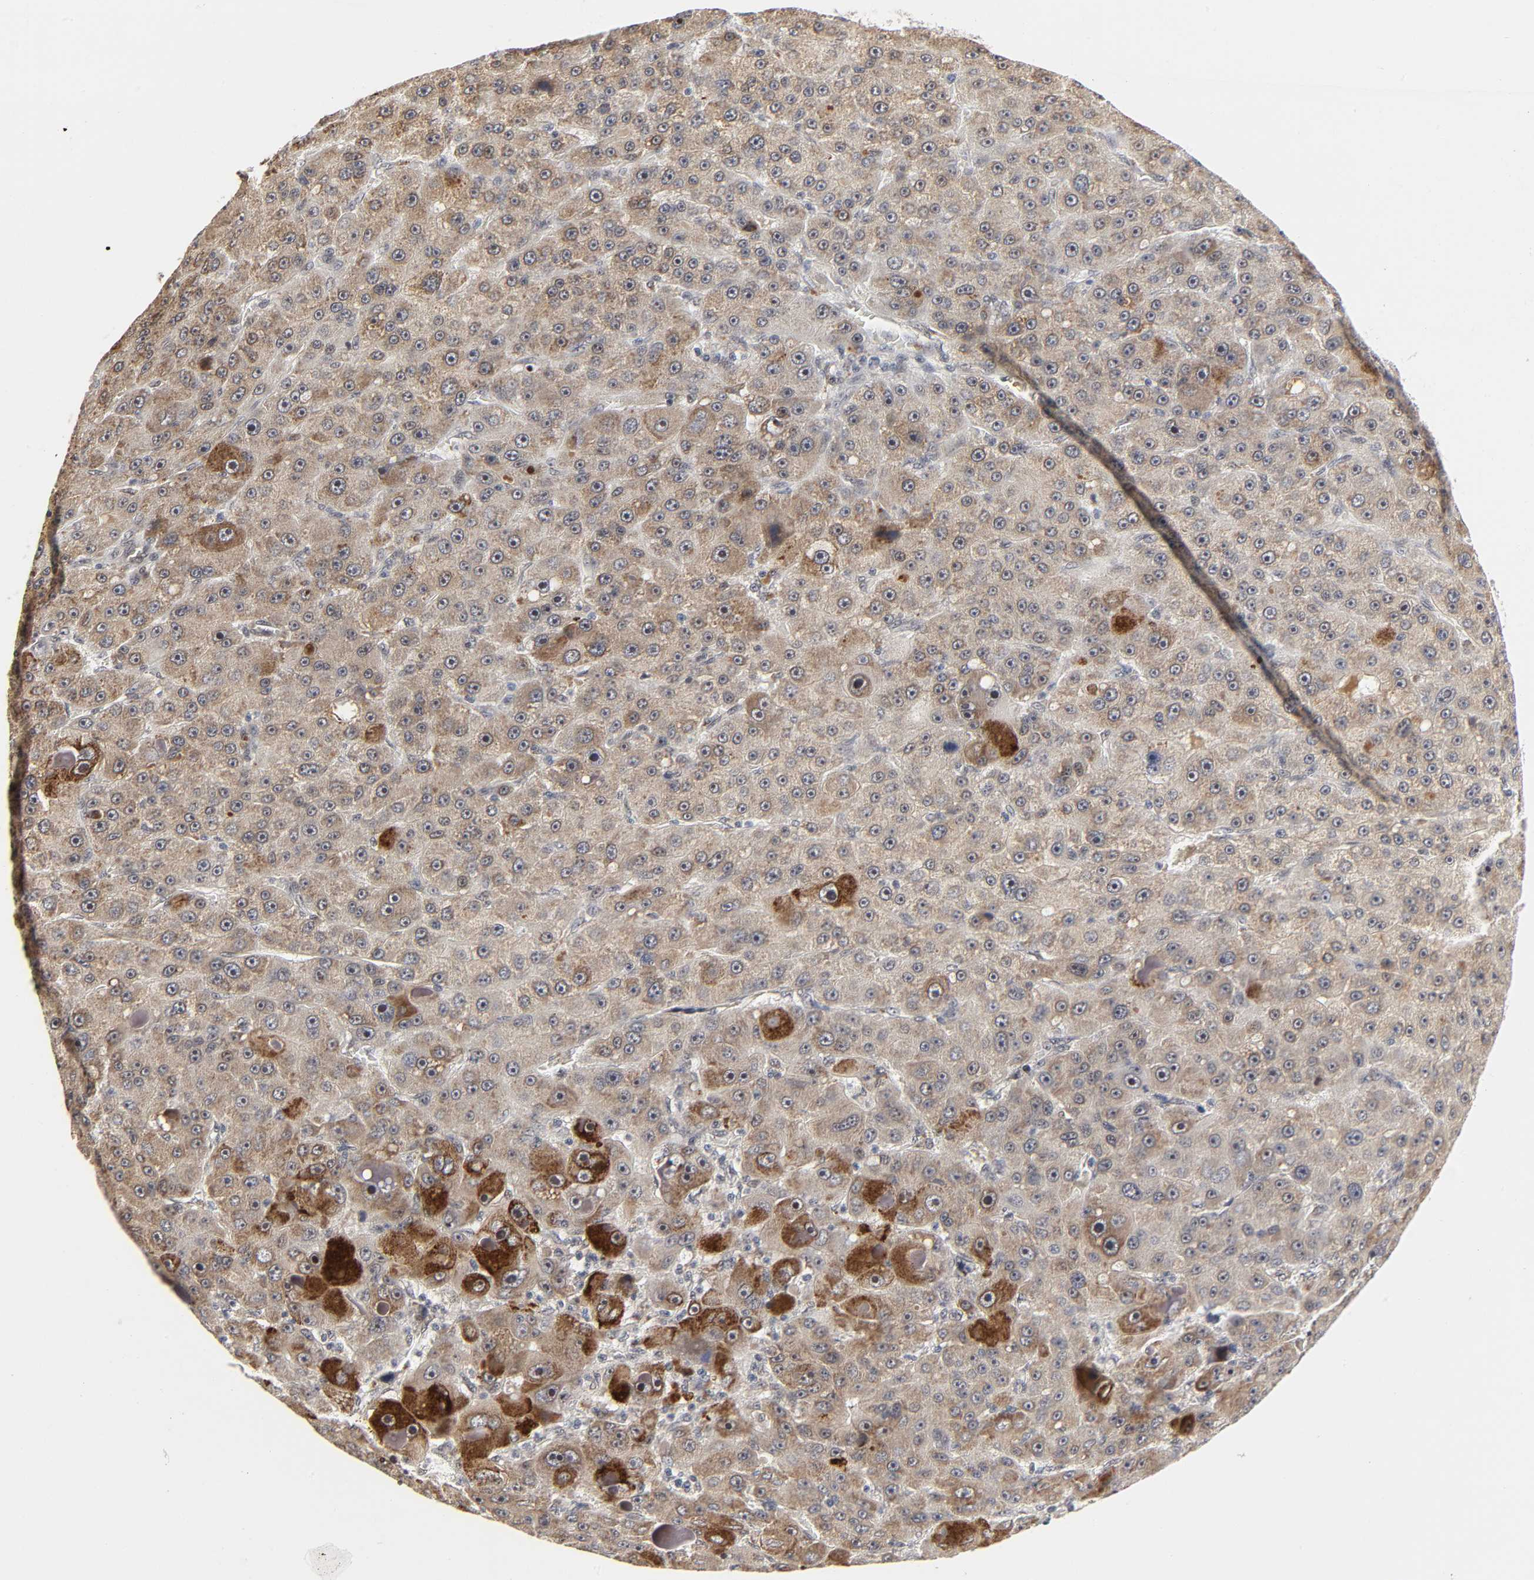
{"staining": {"intensity": "strong", "quantity": ">75%", "location": "cytoplasmic/membranous"}, "tissue": "liver cancer", "cell_type": "Tumor cells", "image_type": "cancer", "snomed": [{"axis": "morphology", "description": "Carcinoma, Hepatocellular, NOS"}, {"axis": "topography", "description": "Liver"}], "caption": "Liver cancer tissue reveals strong cytoplasmic/membranous positivity in about >75% of tumor cells (IHC, brightfield microscopy, high magnification).", "gene": "ZKSCAN8", "patient": {"sex": "male", "age": 76}}